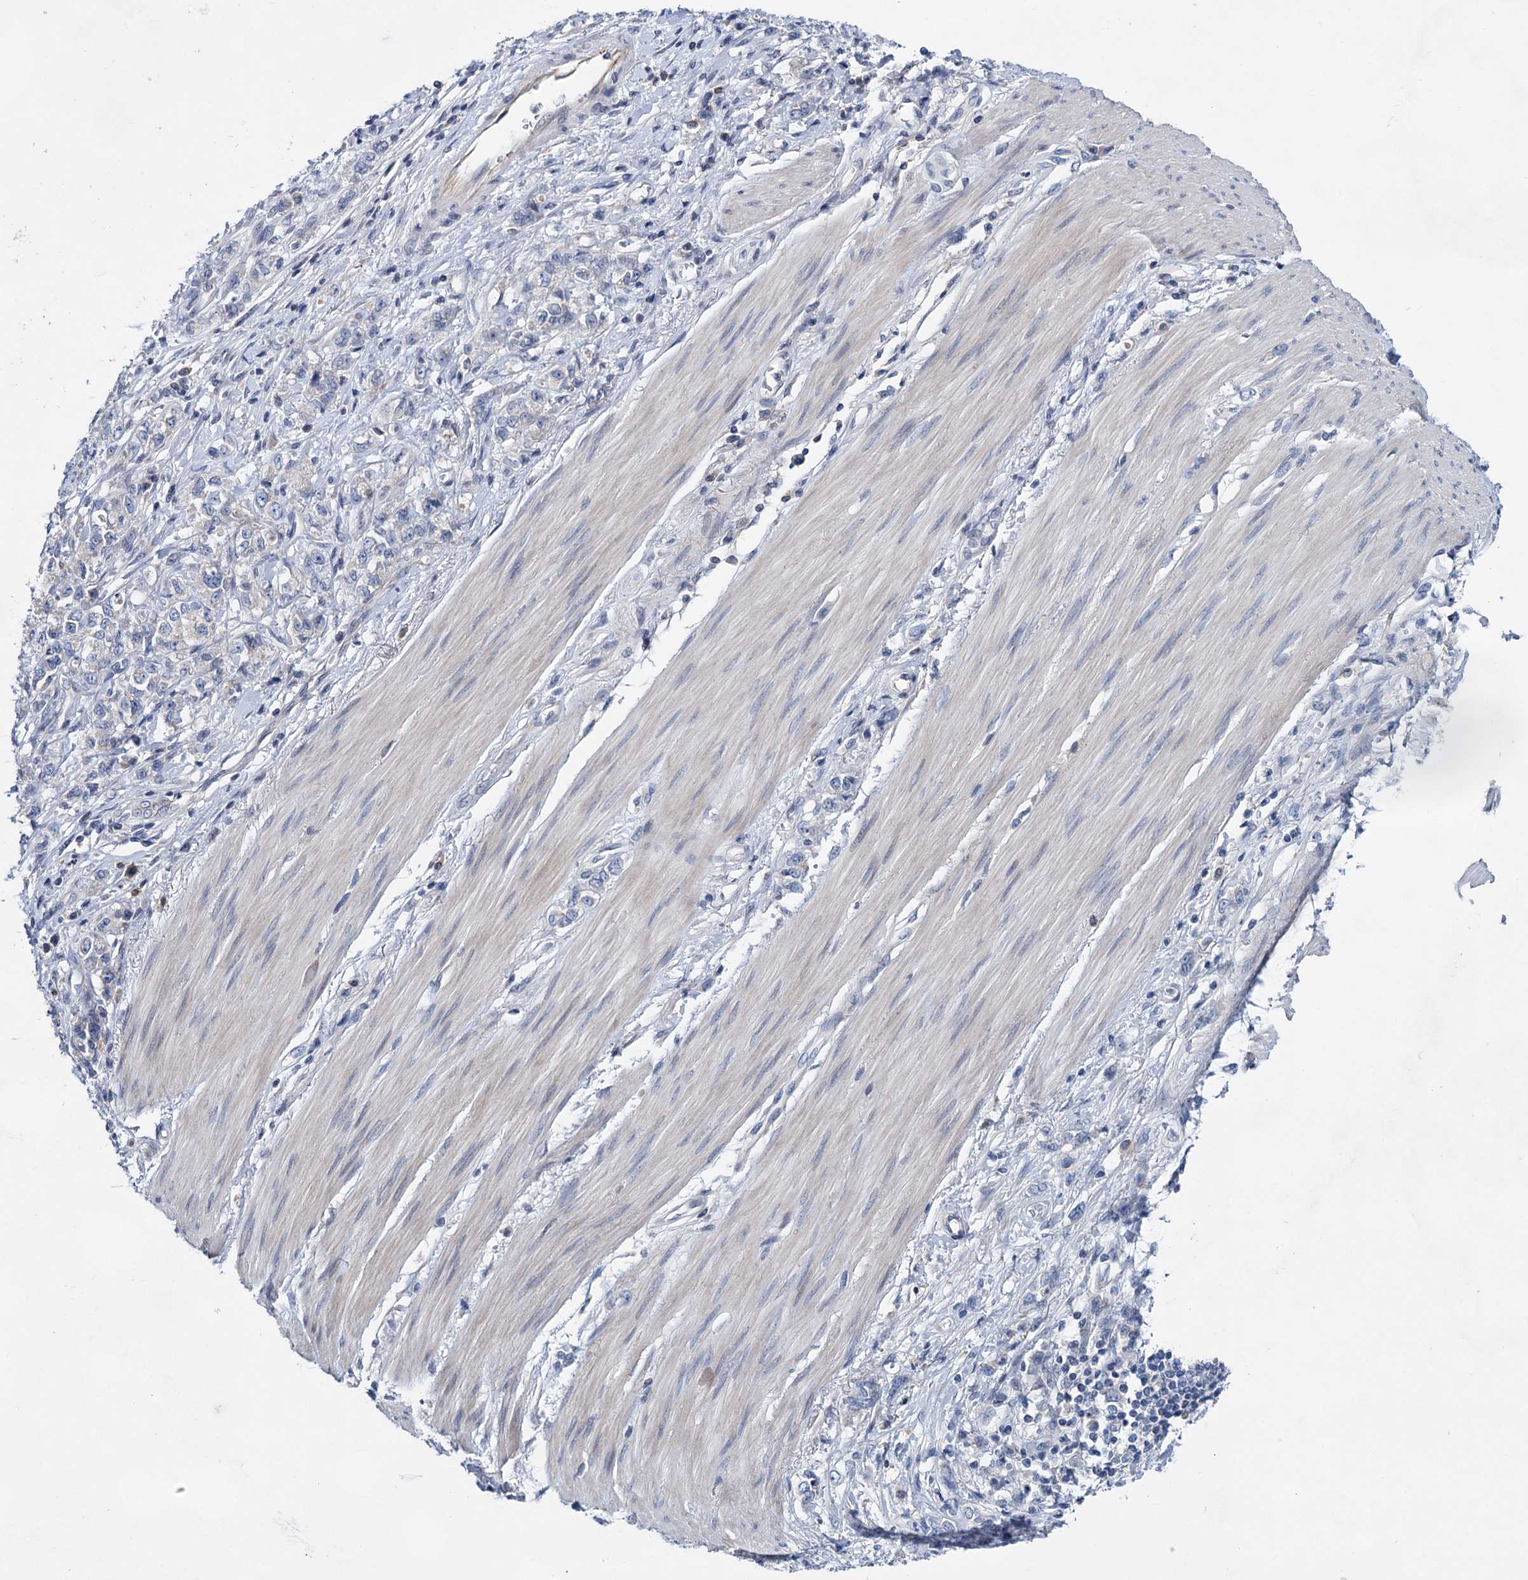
{"staining": {"intensity": "negative", "quantity": "none", "location": "none"}, "tissue": "stomach cancer", "cell_type": "Tumor cells", "image_type": "cancer", "snomed": [{"axis": "morphology", "description": "Adenocarcinoma, NOS"}, {"axis": "topography", "description": "Stomach"}], "caption": "A high-resolution photomicrograph shows immunohistochemistry (IHC) staining of adenocarcinoma (stomach), which displays no significant expression in tumor cells.", "gene": "MORN3", "patient": {"sex": "female", "age": 76}}